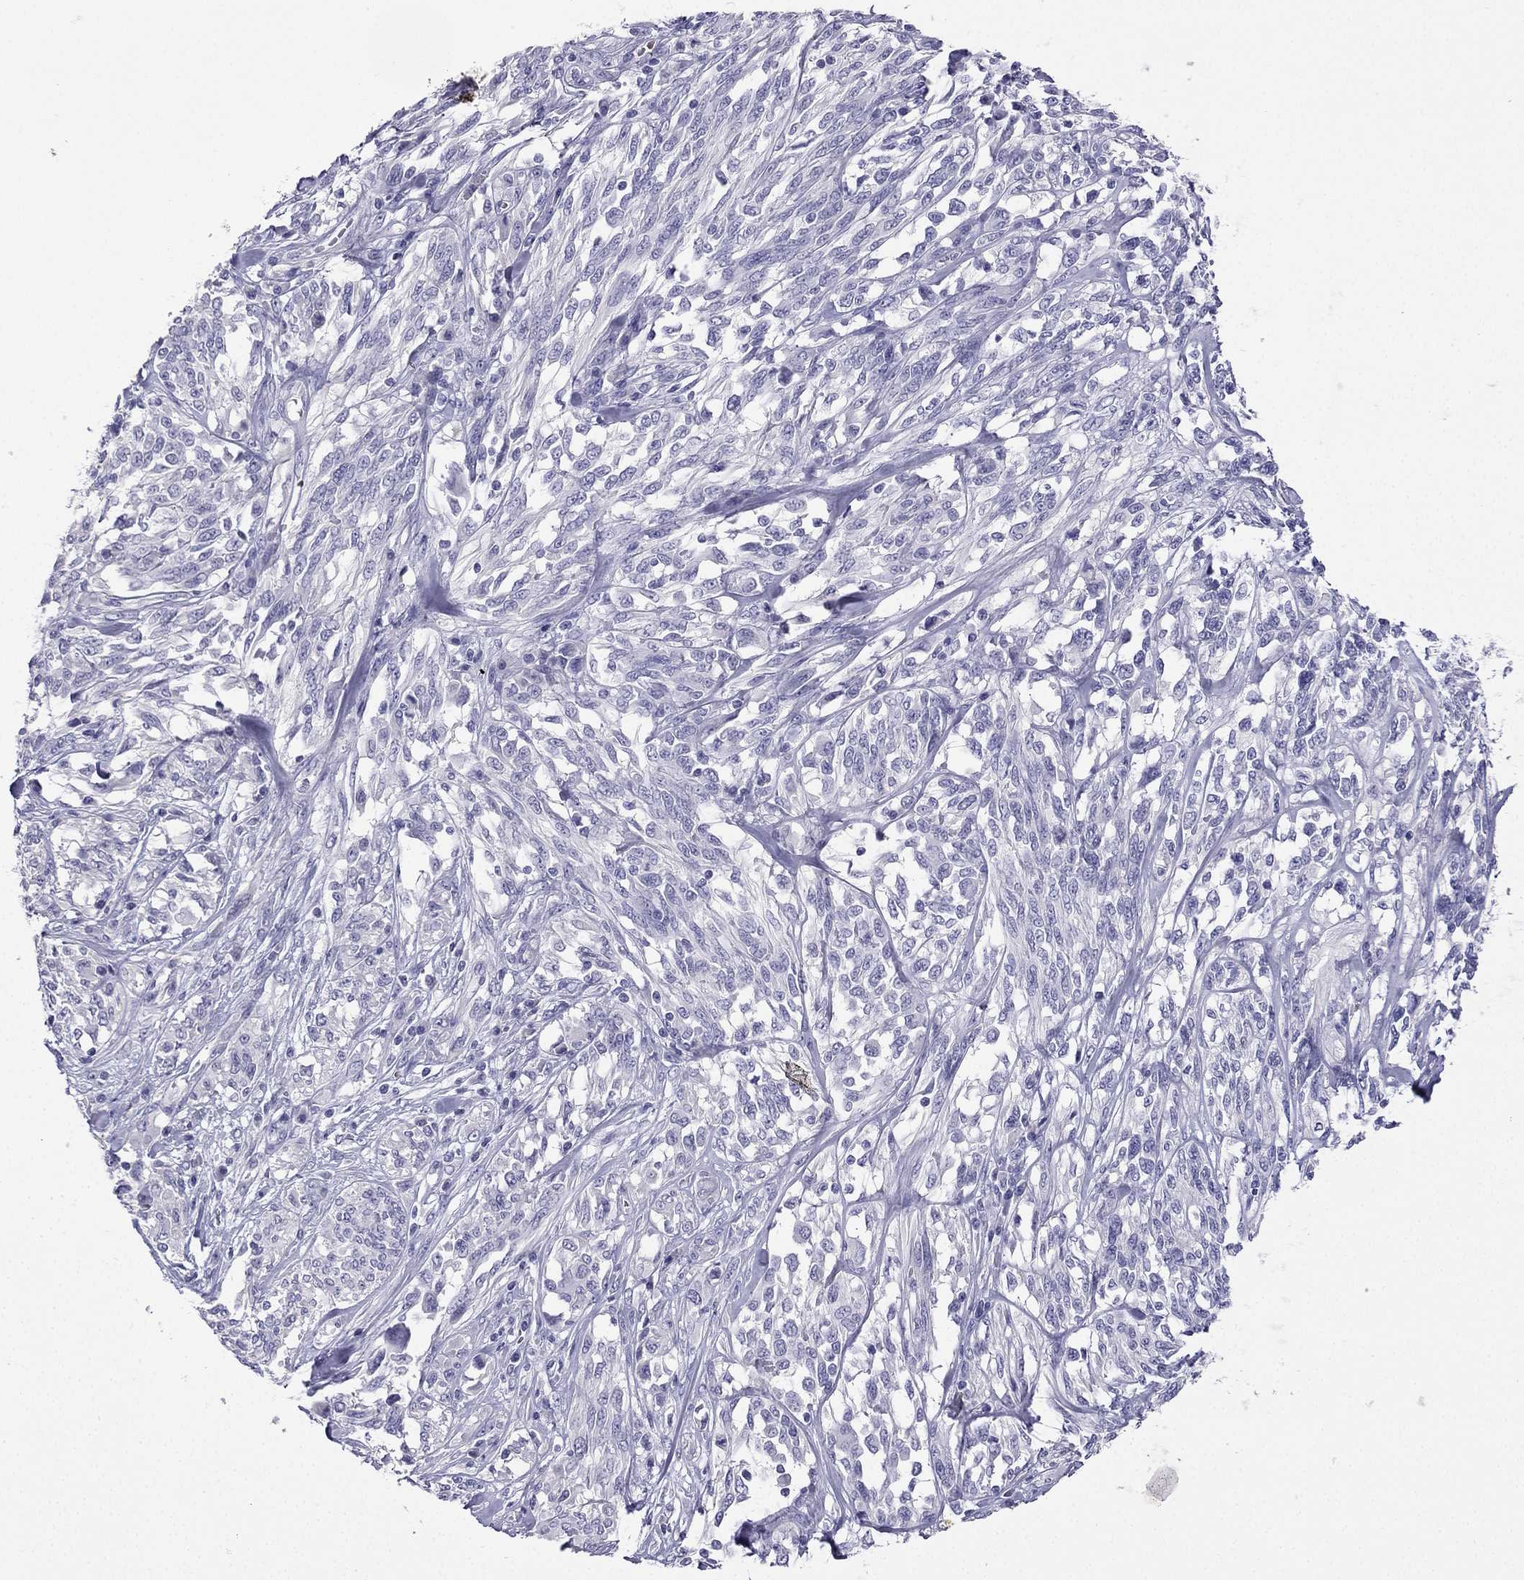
{"staining": {"intensity": "negative", "quantity": "none", "location": "none"}, "tissue": "melanoma", "cell_type": "Tumor cells", "image_type": "cancer", "snomed": [{"axis": "morphology", "description": "Malignant melanoma, NOS"}, {"axis": "topography", "description": "Skin"}], "caption": "There is no significant staining in tumor cells of melanoma.", "gene": "NPTX1", "patient": {"sex": "female", "age": 91}}